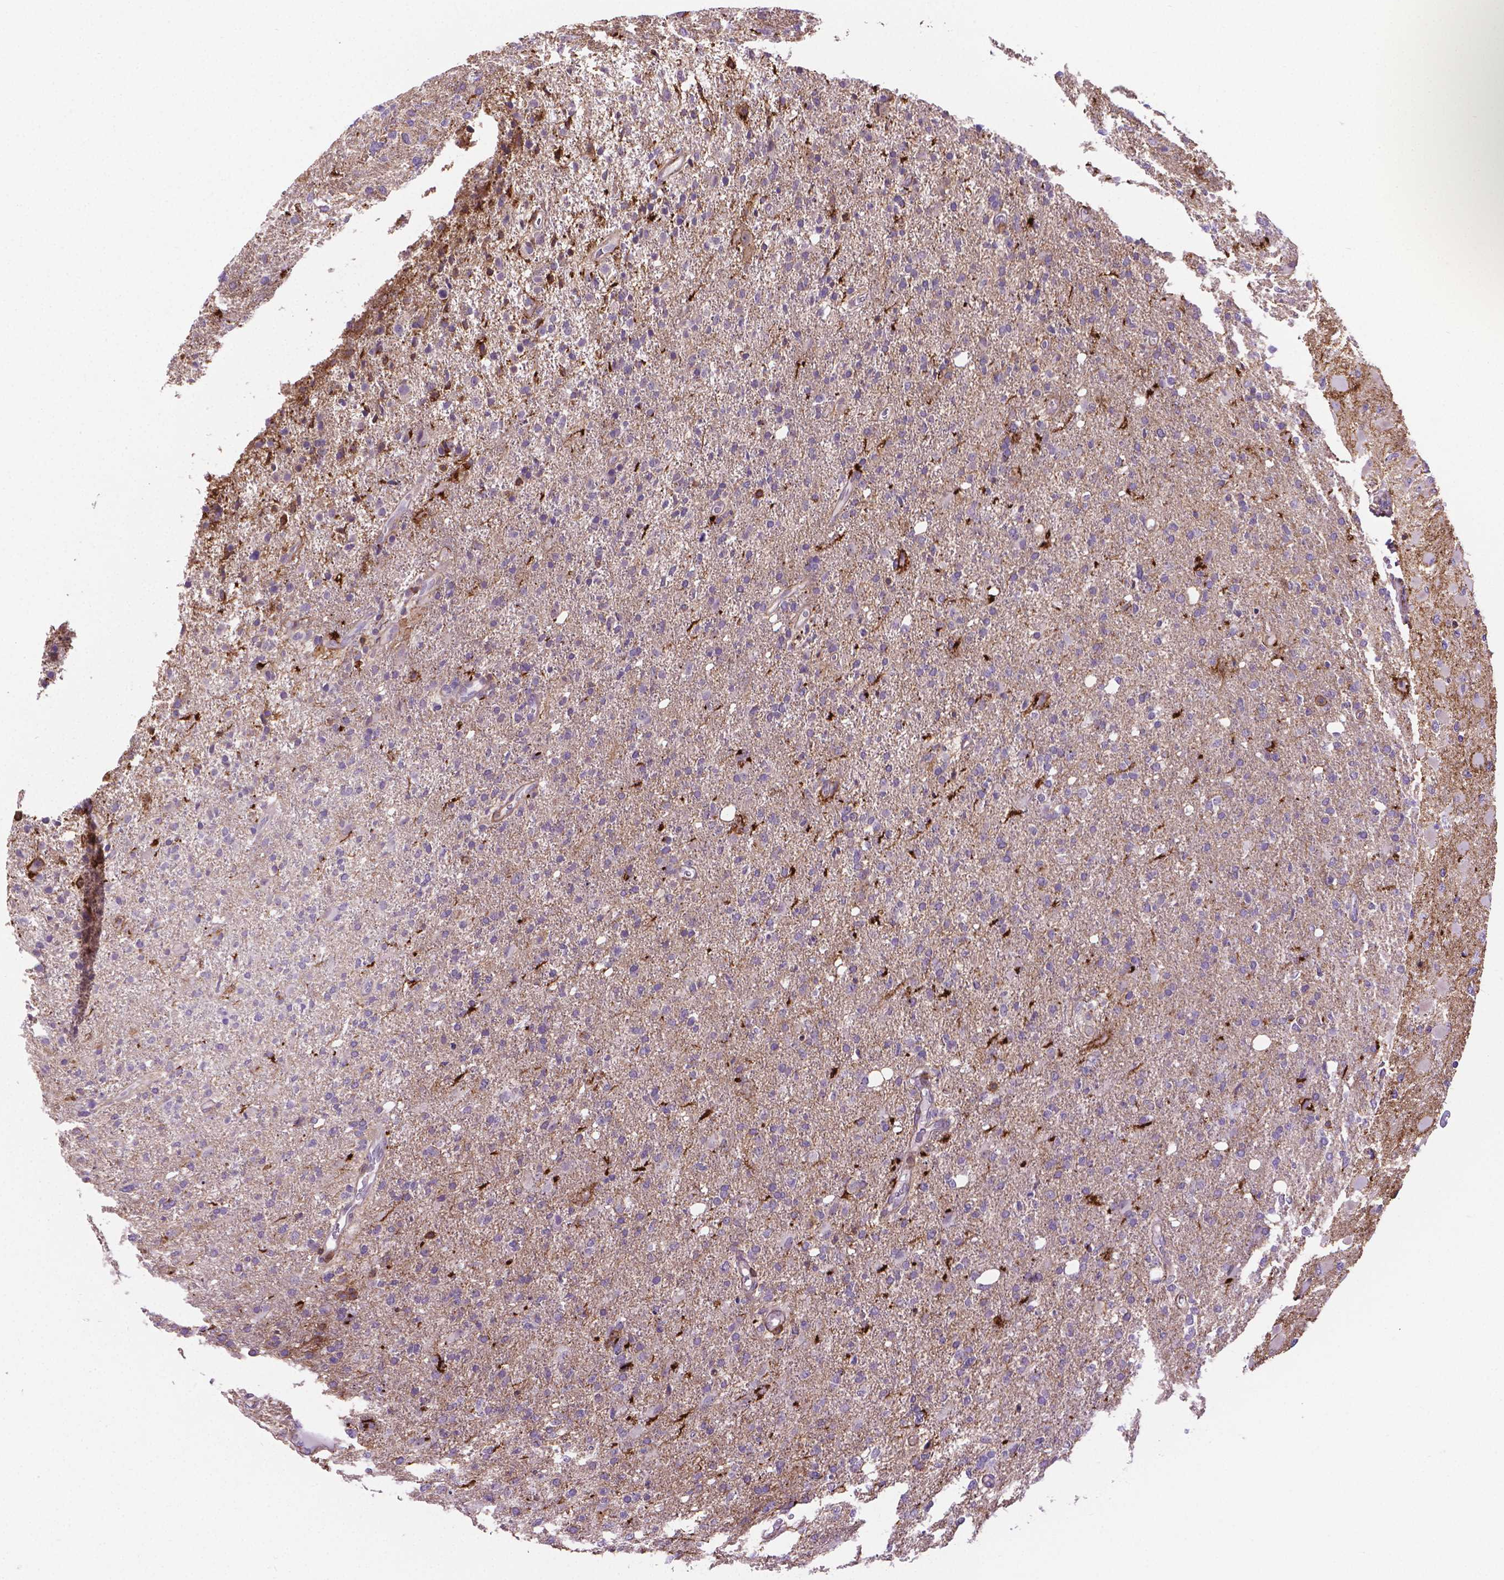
{"staining": {"intensity": "negative", "quantity": "none", "location": "none"}, "tissue": "glioma", "cell_type": "Tumor cells", "image_type": "cancer", "snomed": [{"axis": "morphology", "description": "Glioma, malignant, High grade"}, {"axis": "topography", "description": "Cerebral cortex"}], "caption": "Immunohistochemistry micrograph of neoplastic tissue: high-grade glioma (malignant) stained with DAB (3,3'-diaminobenzidine) shows no significant protein expression in tumor cells.", "gene": "ACAD10", "patient": {"sex": "male", "age": 70}}